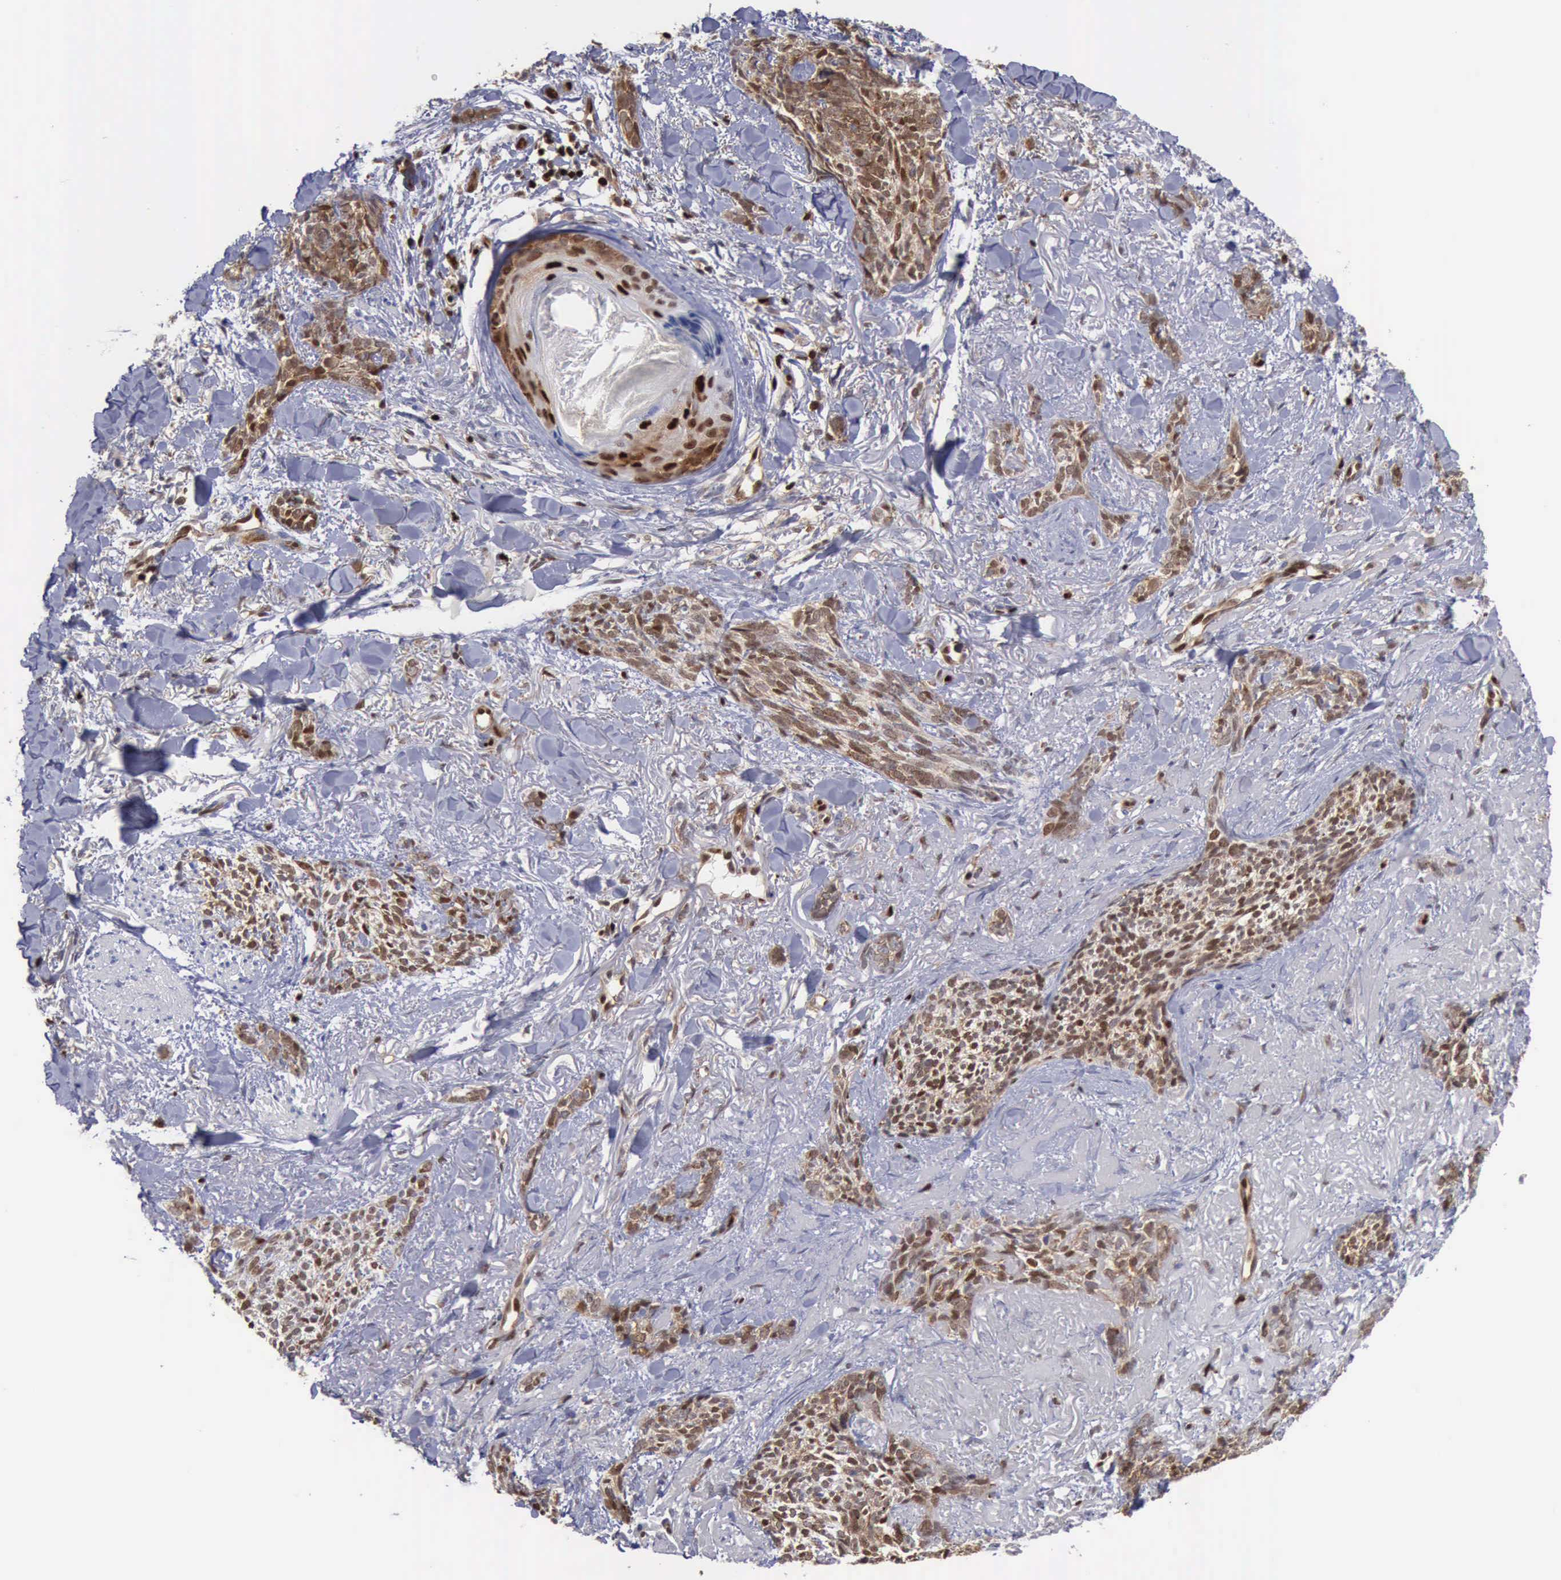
{"staining": {"intensity": "strong", "quantity": ">75%", "location": "cytoplasmic/membranous,nuclear"}, "tissue": "skin cancer", "cell_type": "Tumor cells", "image_type": "cancer", "snomed": [{"axis": "morphology", "description": "Basal cell carcinoma"}, {"axis": "topography", "description": "Skin"}], "caption": "Protein expression analysis of skin cancer shows strong cytoplasmic/membranous and nuclear staining in about >75% of tumor cells.", "gene": "PDCD4", "patient": {"sex": "female", "age": 81}}